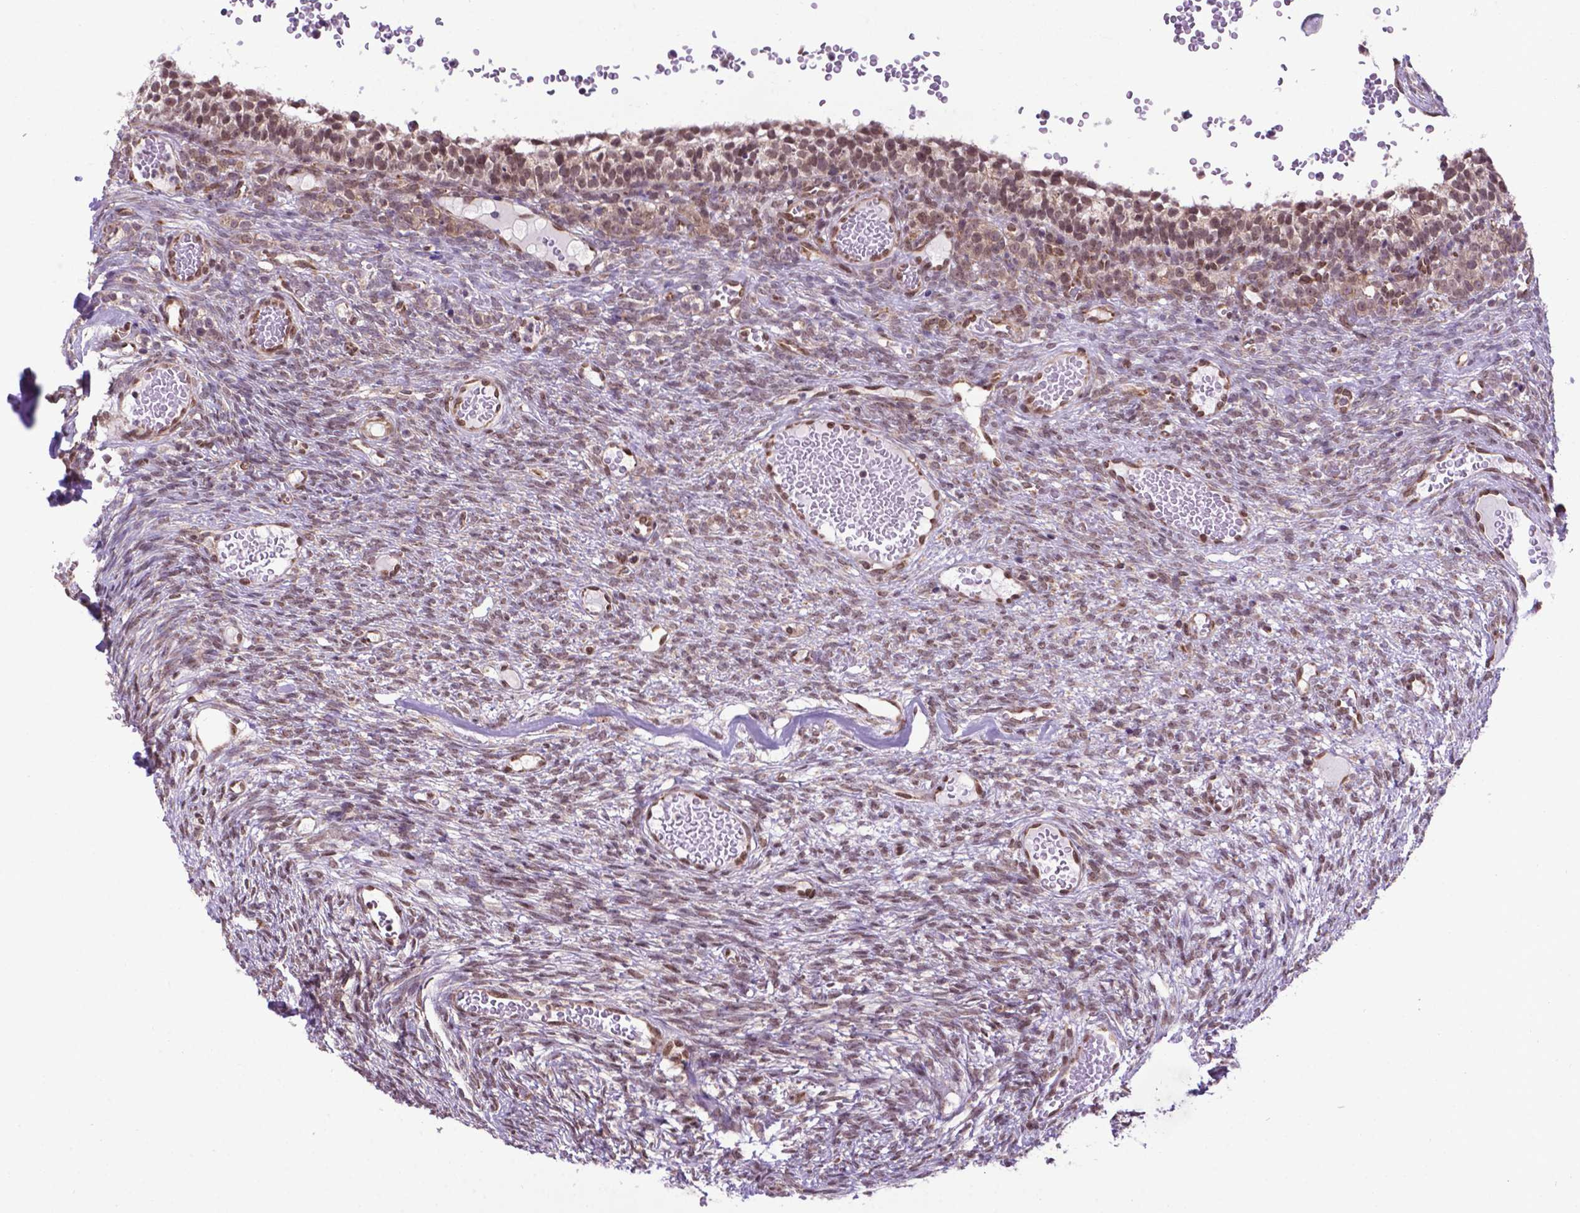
{"staining": {"intensity": "moderate", "quantity": ">75%", "location": "cytoplasmic/membranous,nuclear"}, "tissue": "ovary", "cell_type": "Follicle cells", "image_type": "normal", "snomed": [{"axis": "morphology", "description": "Normal tissue, NOS"}, {"axis": "topography", "description": "Ovary"}], "caption": "A photomicrograph of ovary stained for a protein displays moderate cytoplasmic/membranous,nuclear brown staining in follicle cells. (DAB (3,3'-diaminobenzidine) IHC, brown staining for protein, blue staining for nuclei).", "gene": "ENSG00000269590", "patient": {"sex": "female", "age": 34}}